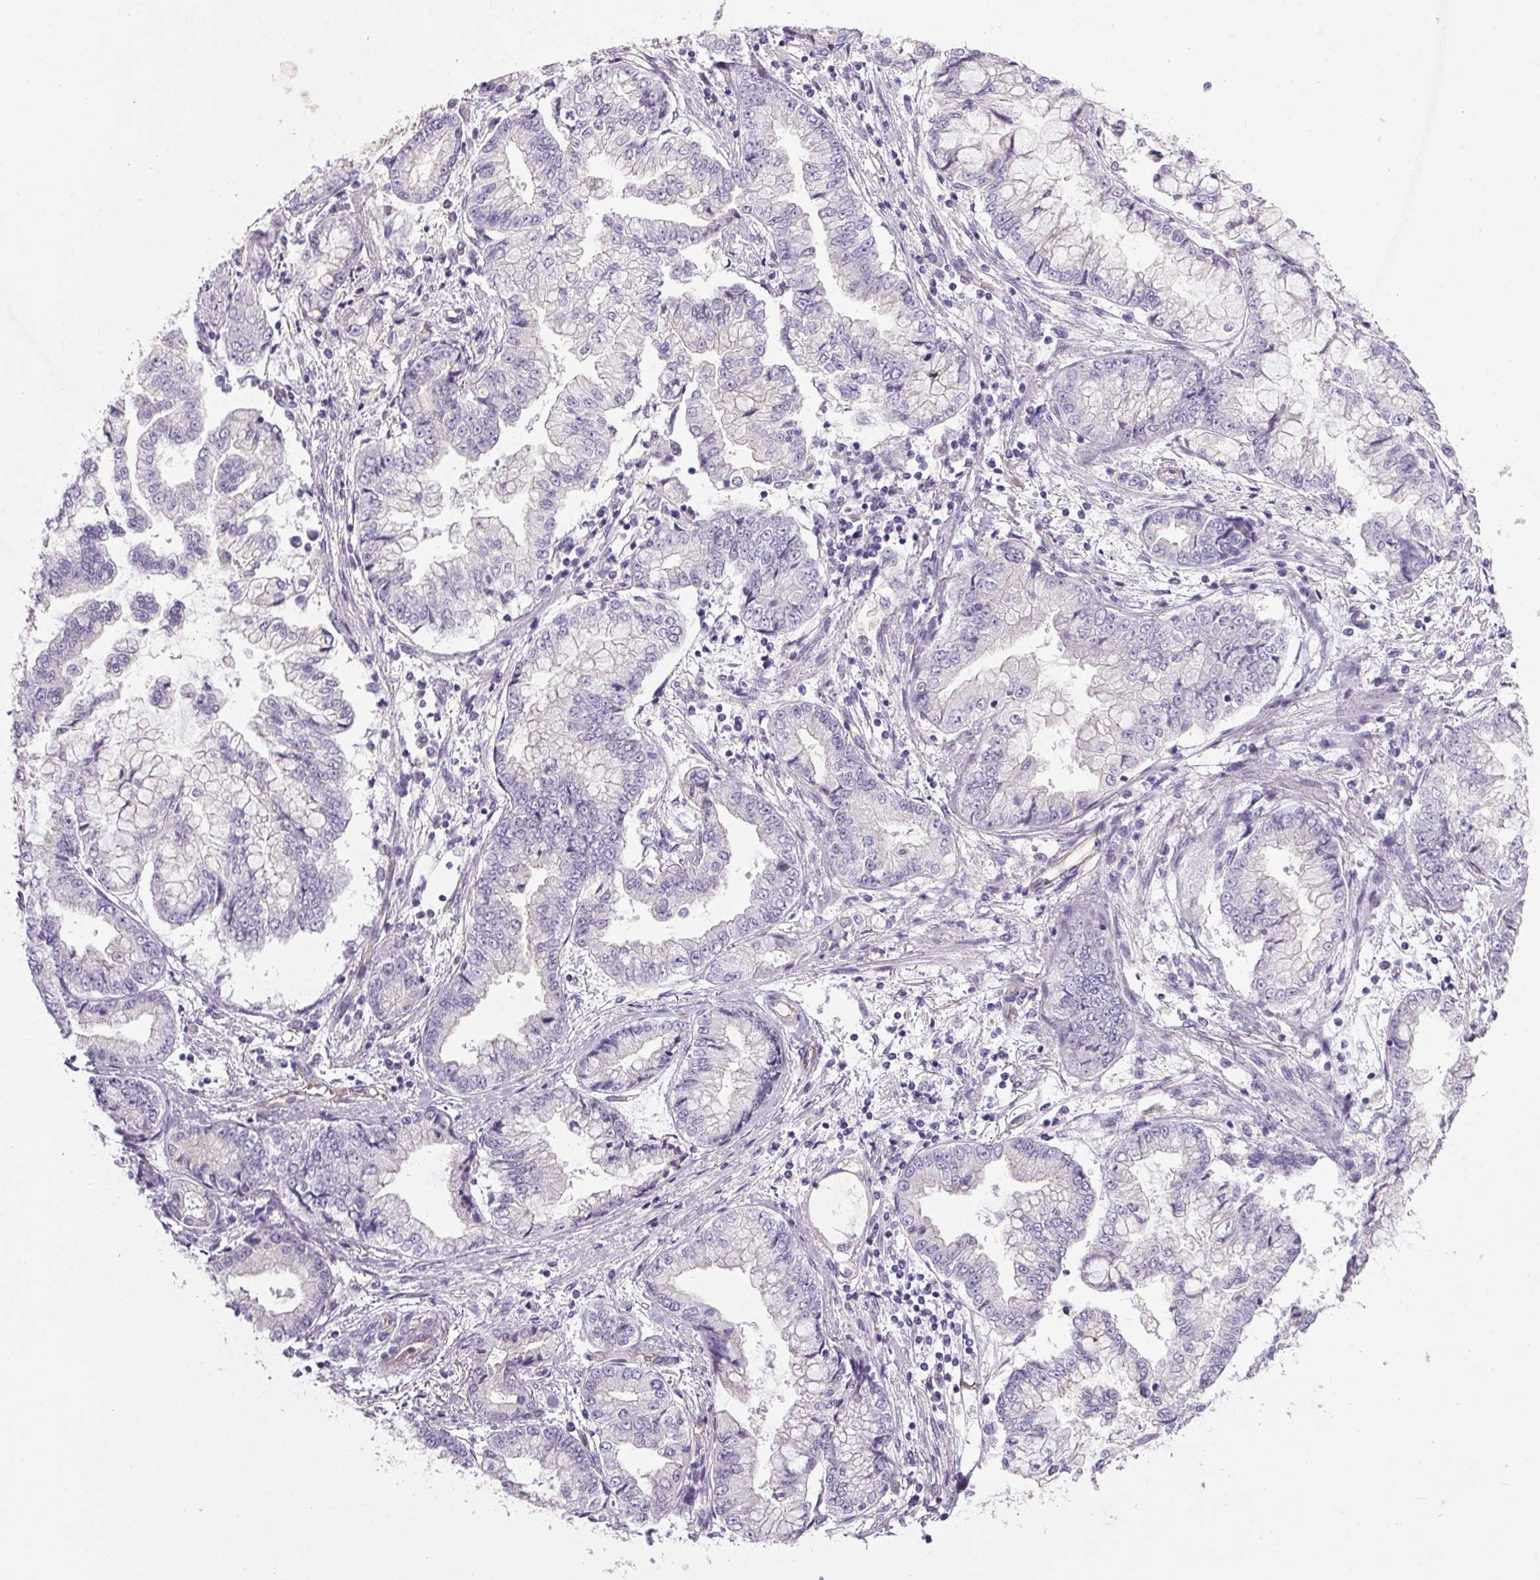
{"staining": {"intensity": "negative", "quantity": "none", "location": "none"}, "tissue": "stomach cancer", "cell_type": "Tumor cells", "image_type": "cancer", "snomed": [{"axis": "morphology", "description": "Adenocarcinoma, NOS"}, {"axis": "topography", "description": "Stomach, upper"}], "caption": "An immunohistochemistry (IHC) histopathology image of stomach adenocarcinoma is shown. There is no staining in tumor cells of stomach adenocarcinoma. (Immunohistochemistry (ihc), brightfield microscopy, high magnification).", "gene": "APOC4", "patient": {"sex": "female", "age": 74}}